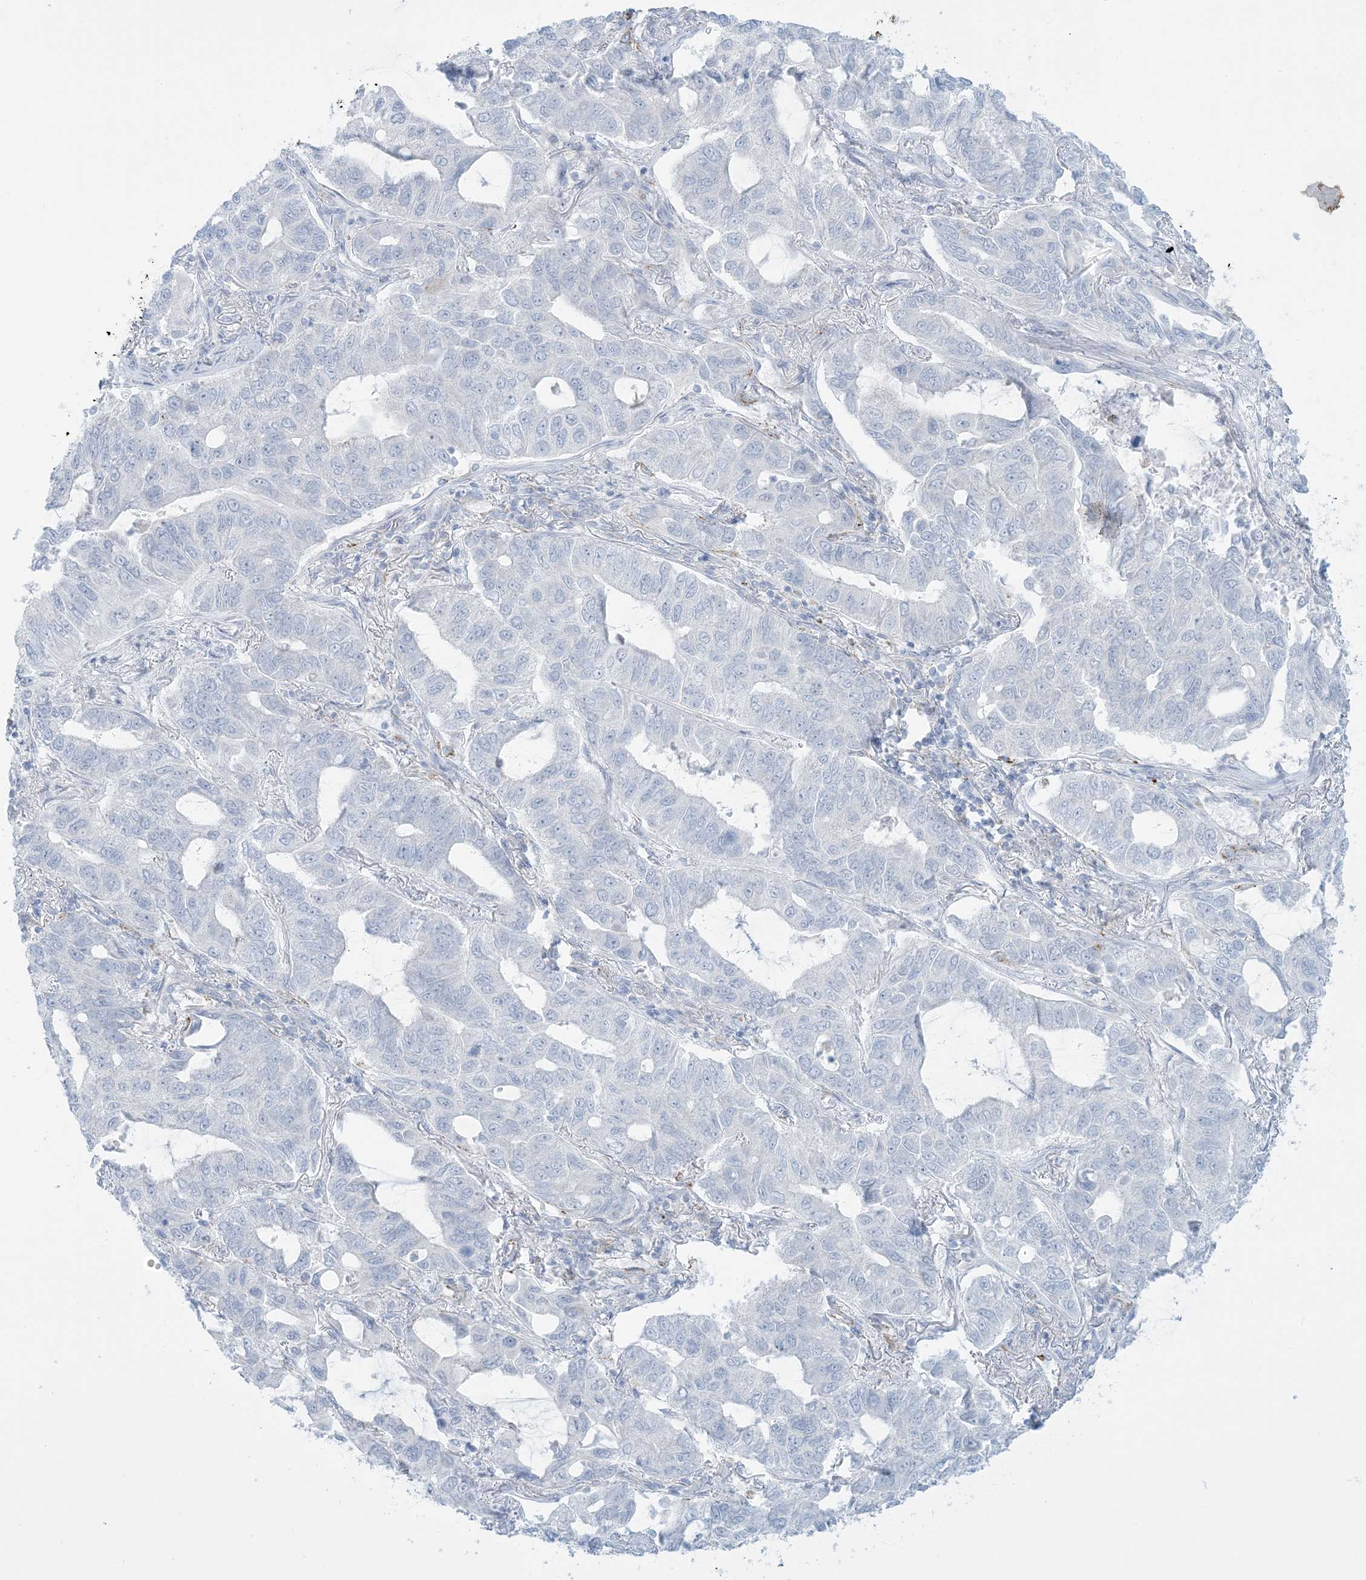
{"staining": {"intensity": "negative", "quantity": "none", "location": "none"}, "tissue": "lung cancer", "cell_type": "Tumor cells", "image_type": "cancer", "snomed": [{"axis": "morphology", "description": "Adenocarcinoma, NOS"}, {"axis": "topography", "description": "Lung"}], "caption": "Tumor cells are negative for protein expression in human lung cancer (adenocarcinoma).", "gene": "ZDHHC4", "patient": {"sex": "male", "age": 64}}